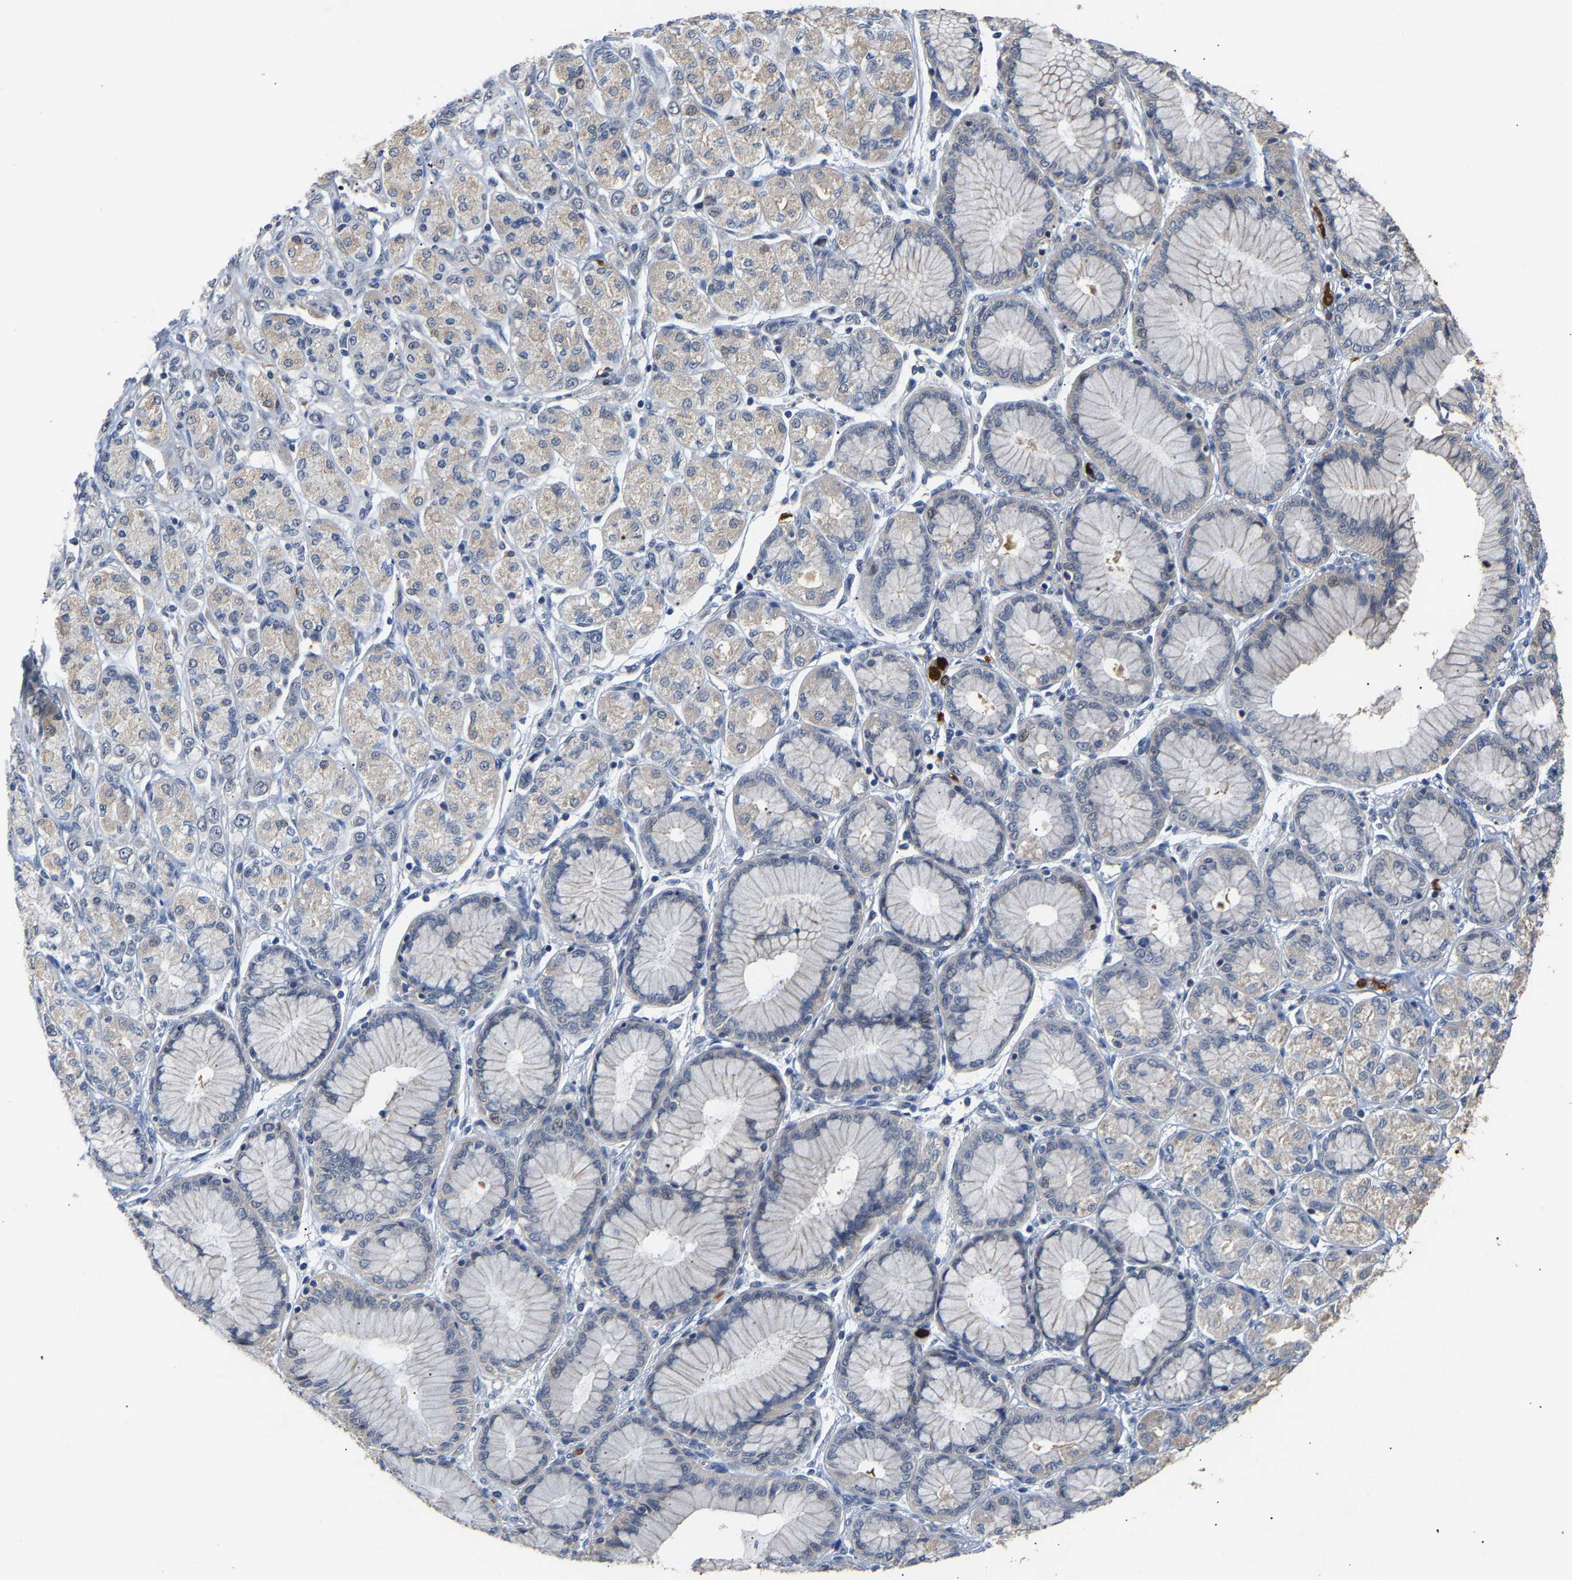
{"staining": {"intensity": "negative", "quantity": "none", "location": "none"}, "tissue": "stomach cancer", "cell_type": "Tumor cells", "image_type": "cancer", "snomed": [{"axis": "morphology", "description": "Adenocarcinoma, NOS"}, {"axis": "topography", "description": "Stomach"}], "caption": "High magnification brightfield microscopy of stomach cancer stained with DAB (3,3'-diaminobenzidine) (brown) and counterstained with hematoxylin (blue): tumor cells show no significant positivity.", "gene": "TDRD7", "patient": {"sex": "female", "age": 65}}